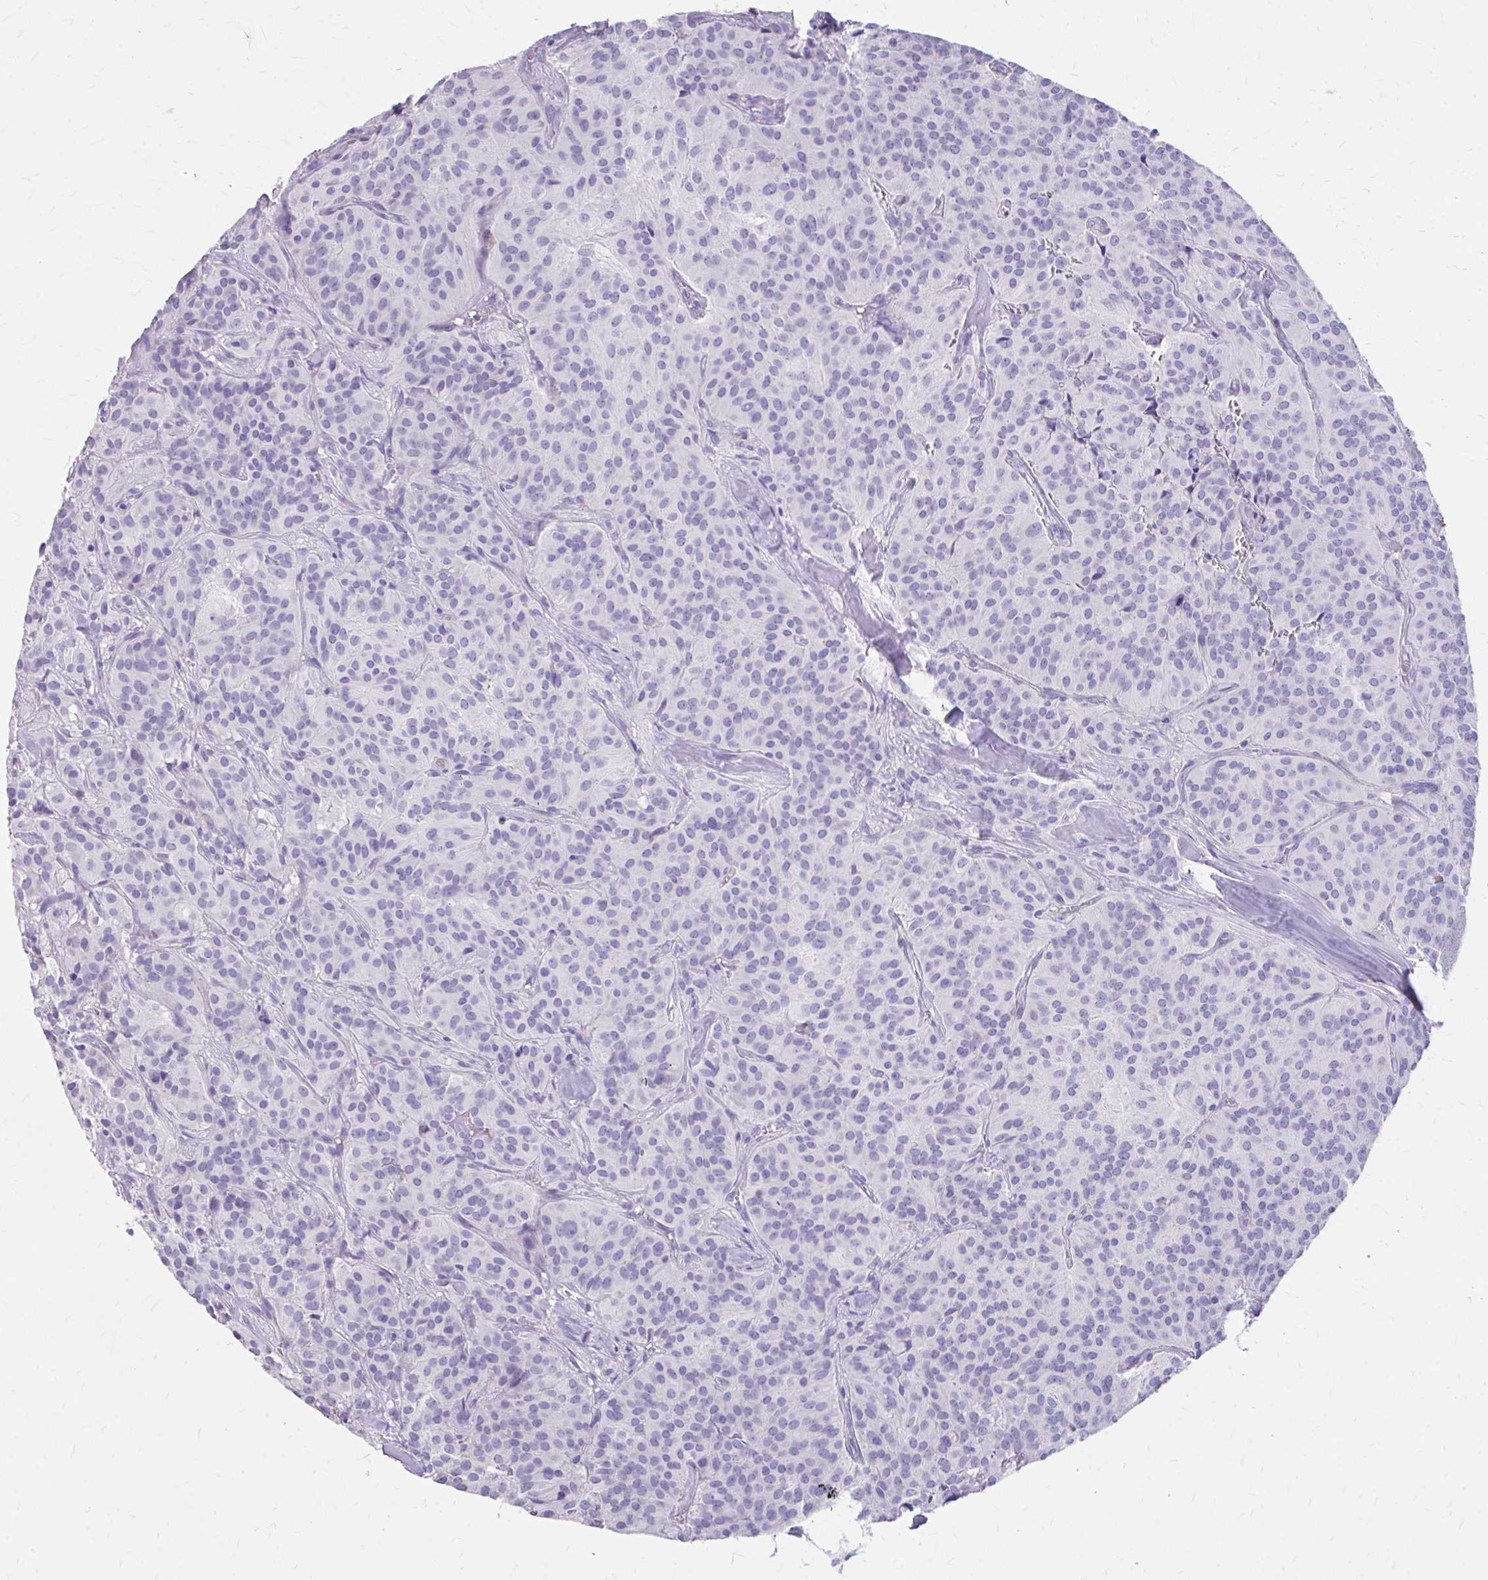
{"staining": {"intensity": "negative", "quantity": "none", "location": "none"}, "tissue": "glioma", "cell_type": "Tumor cells", "image_type": "cancer", "snomed": [{"axis": "morphology", "description": "Glioma, malignant, Low grade"}, {"axis": "topography", "description": "Brain"}], "caption": "Tumor cells are negative for brown protein staining in low-grade glioma (malignant).", "gene": "CFH", "patient": {"sex": "male", "age": 42}}